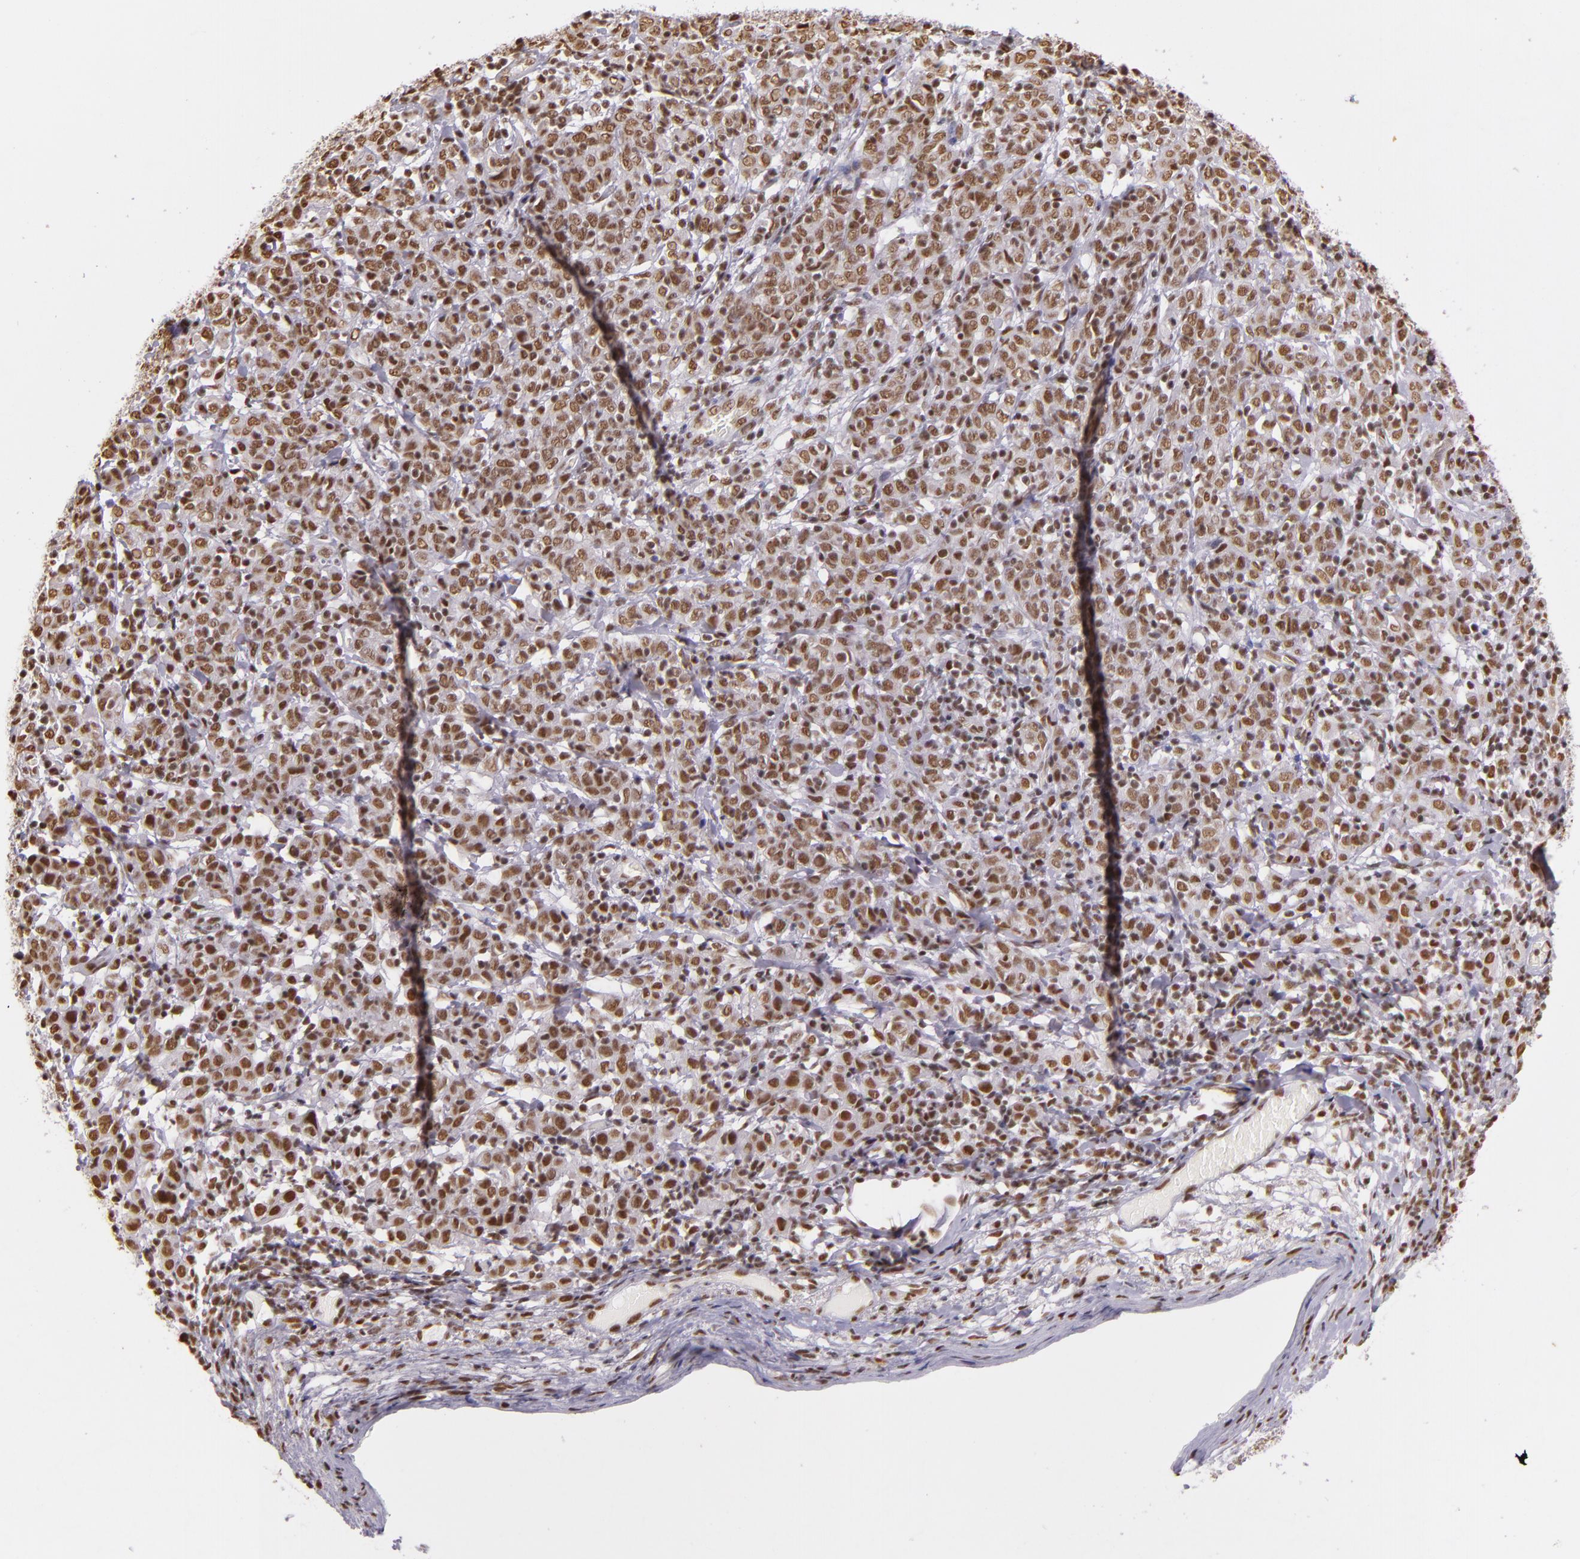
{"staining": {"intensity": "strong", "quantity": ">75%", "location": "nuclear"}, "tissue": "cervical cancer", "cell_type": "Tumor cells", "image_type": "cancer", "snomed": [{"axis": "morphology", "description": "Normal tissue, NOS"}, {"axis": "morphology", "description": "Squamous cell carcinoma, NOS"}, {"axis": "topography", "description": "Cervix"}], "caption": "This is a photomicrograph of IHC staining of cervical cancer, which shows strong positivity in the nuclear of tumor cells.", "gene": "USF1", "patient": {"sex": "female", "age": 67}}